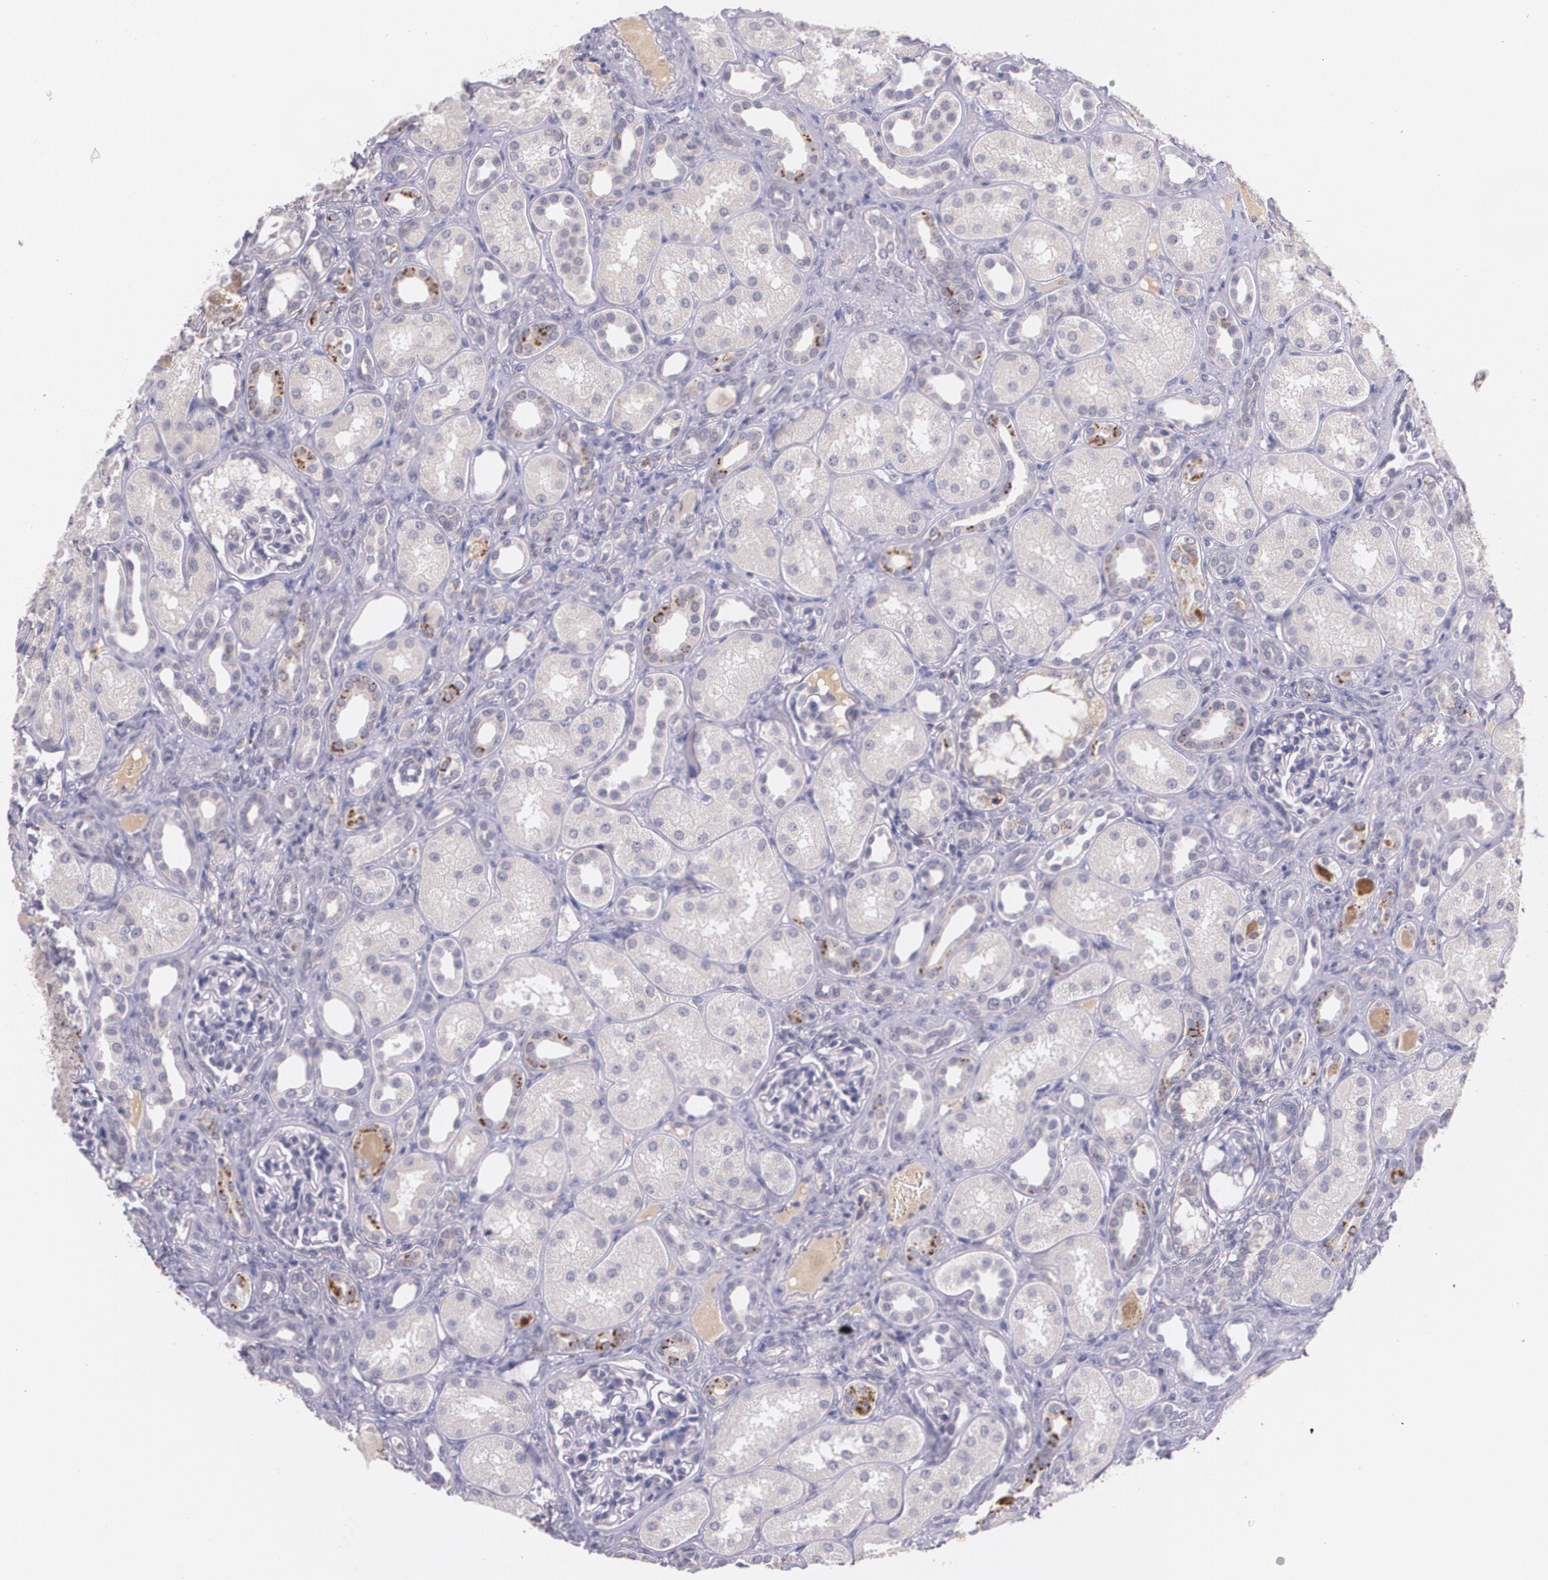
{"staining": {"intensity": "weak", "quantity": ">75%", "location": "cytoplasmic/membranous"}, "tissue": "kidney", "cell_type": "Cells in glomeruli", "image_type": "normal", "snomed": [{"axis": "morphology", "description": "Normal tissue, NOS"}, {"axis": "topography", "description": "Kidney"}], "caption": "Benign kidney was stained to show a protein in brown. There is low levels of weak cytoplasmic/membranous expression in approximately >75% of cells in glomeruli.", "gene": "TM4SF1", "patient": {"sex": "male", "age": 7}}